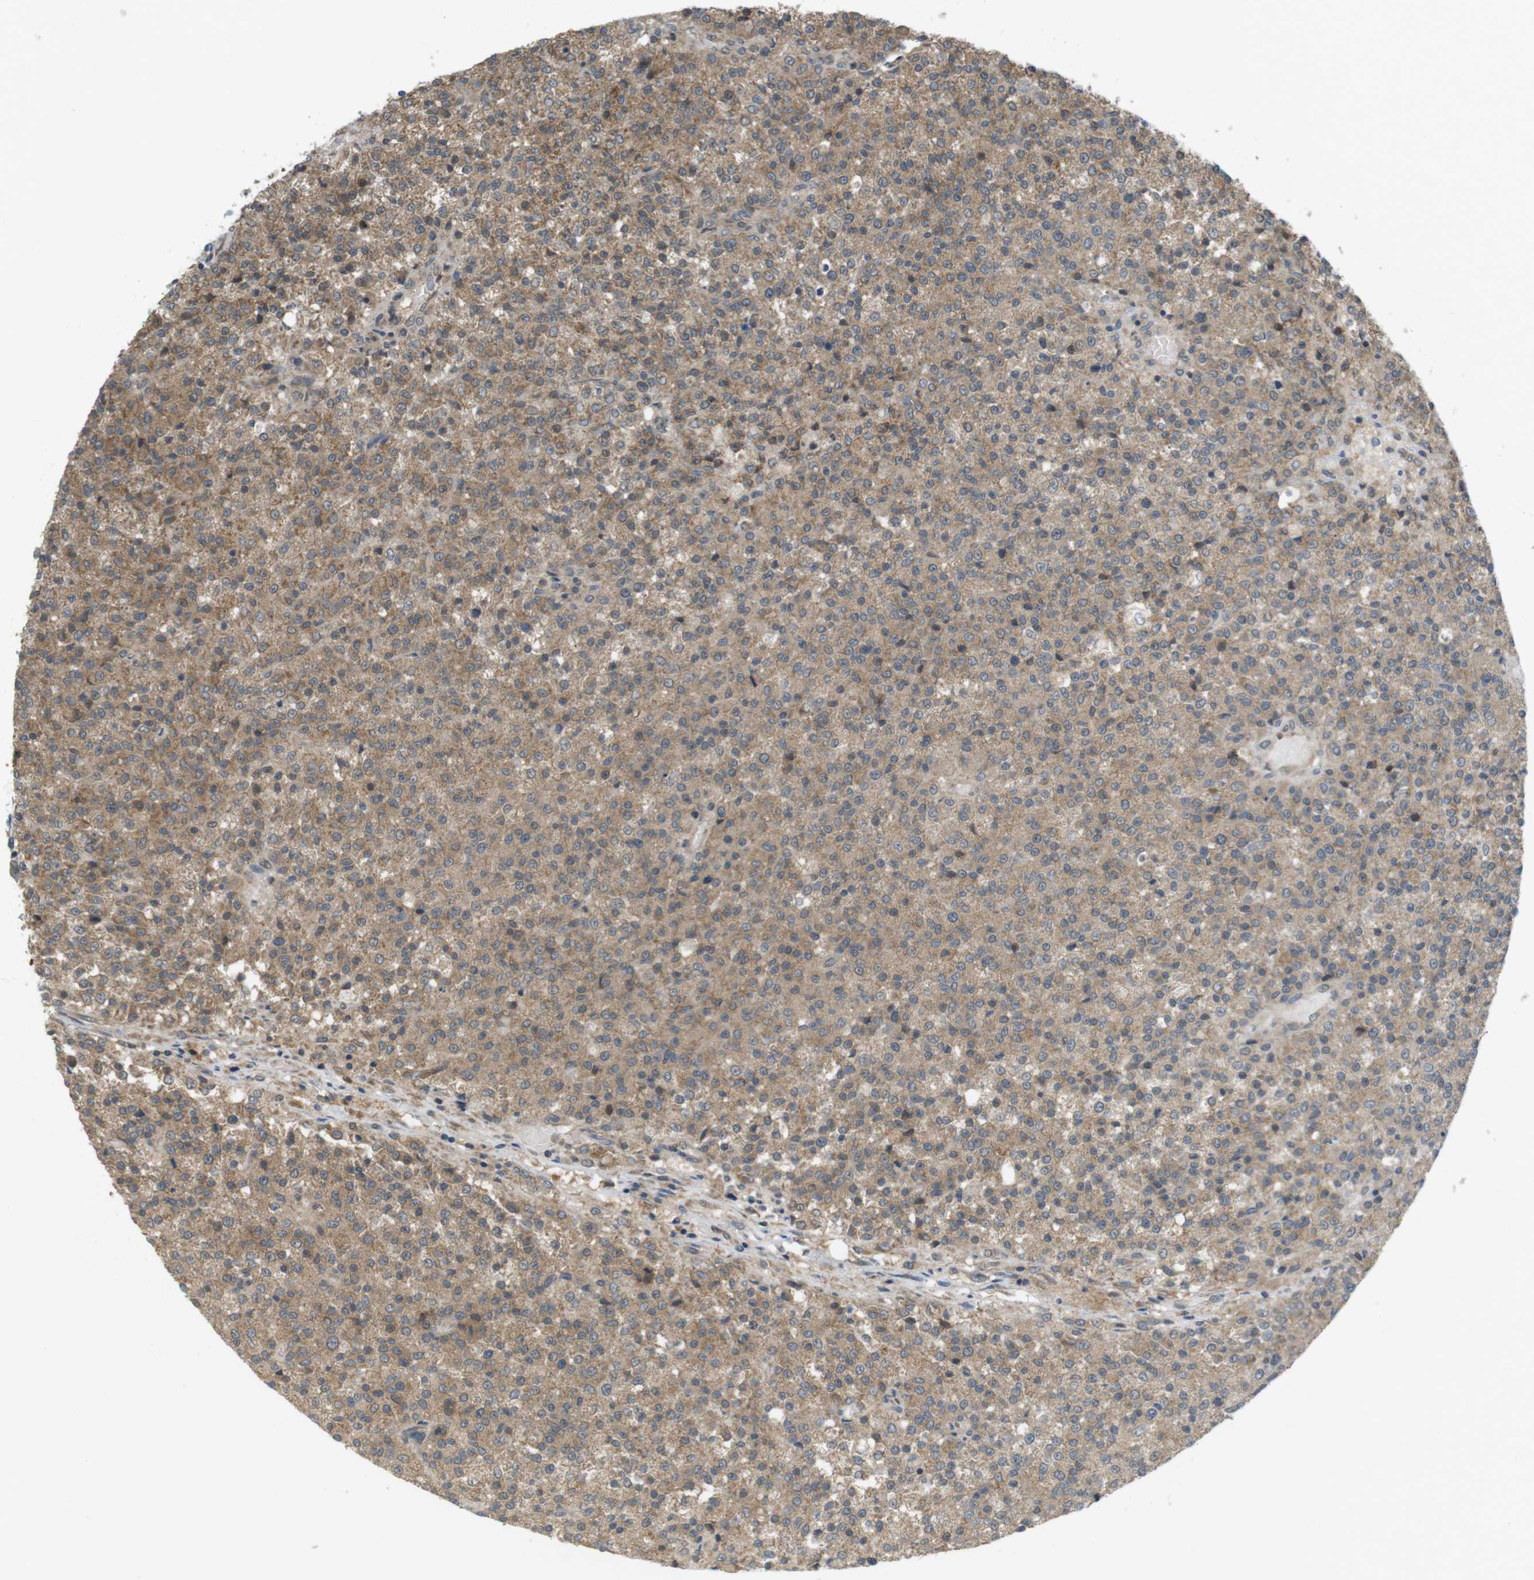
{"staining": {"intensity": "moderate", "quantity": ">75%", "location": "cytoplasmic/membranous"}, "tissue": "testis cancer", "cell_type": "Tumor cells", "image_type": "cancer", "snomed": [{"axis": "morphology", "description": "Seminoma, NOS"}, {"axis": "topography", "description": "Testis"}], "caption": "Testis cancer stained with a protein marker reveals moderate staining in tumor cells.", "gene": "RNF130", "patient": {"sex": "male", "age": 59}}